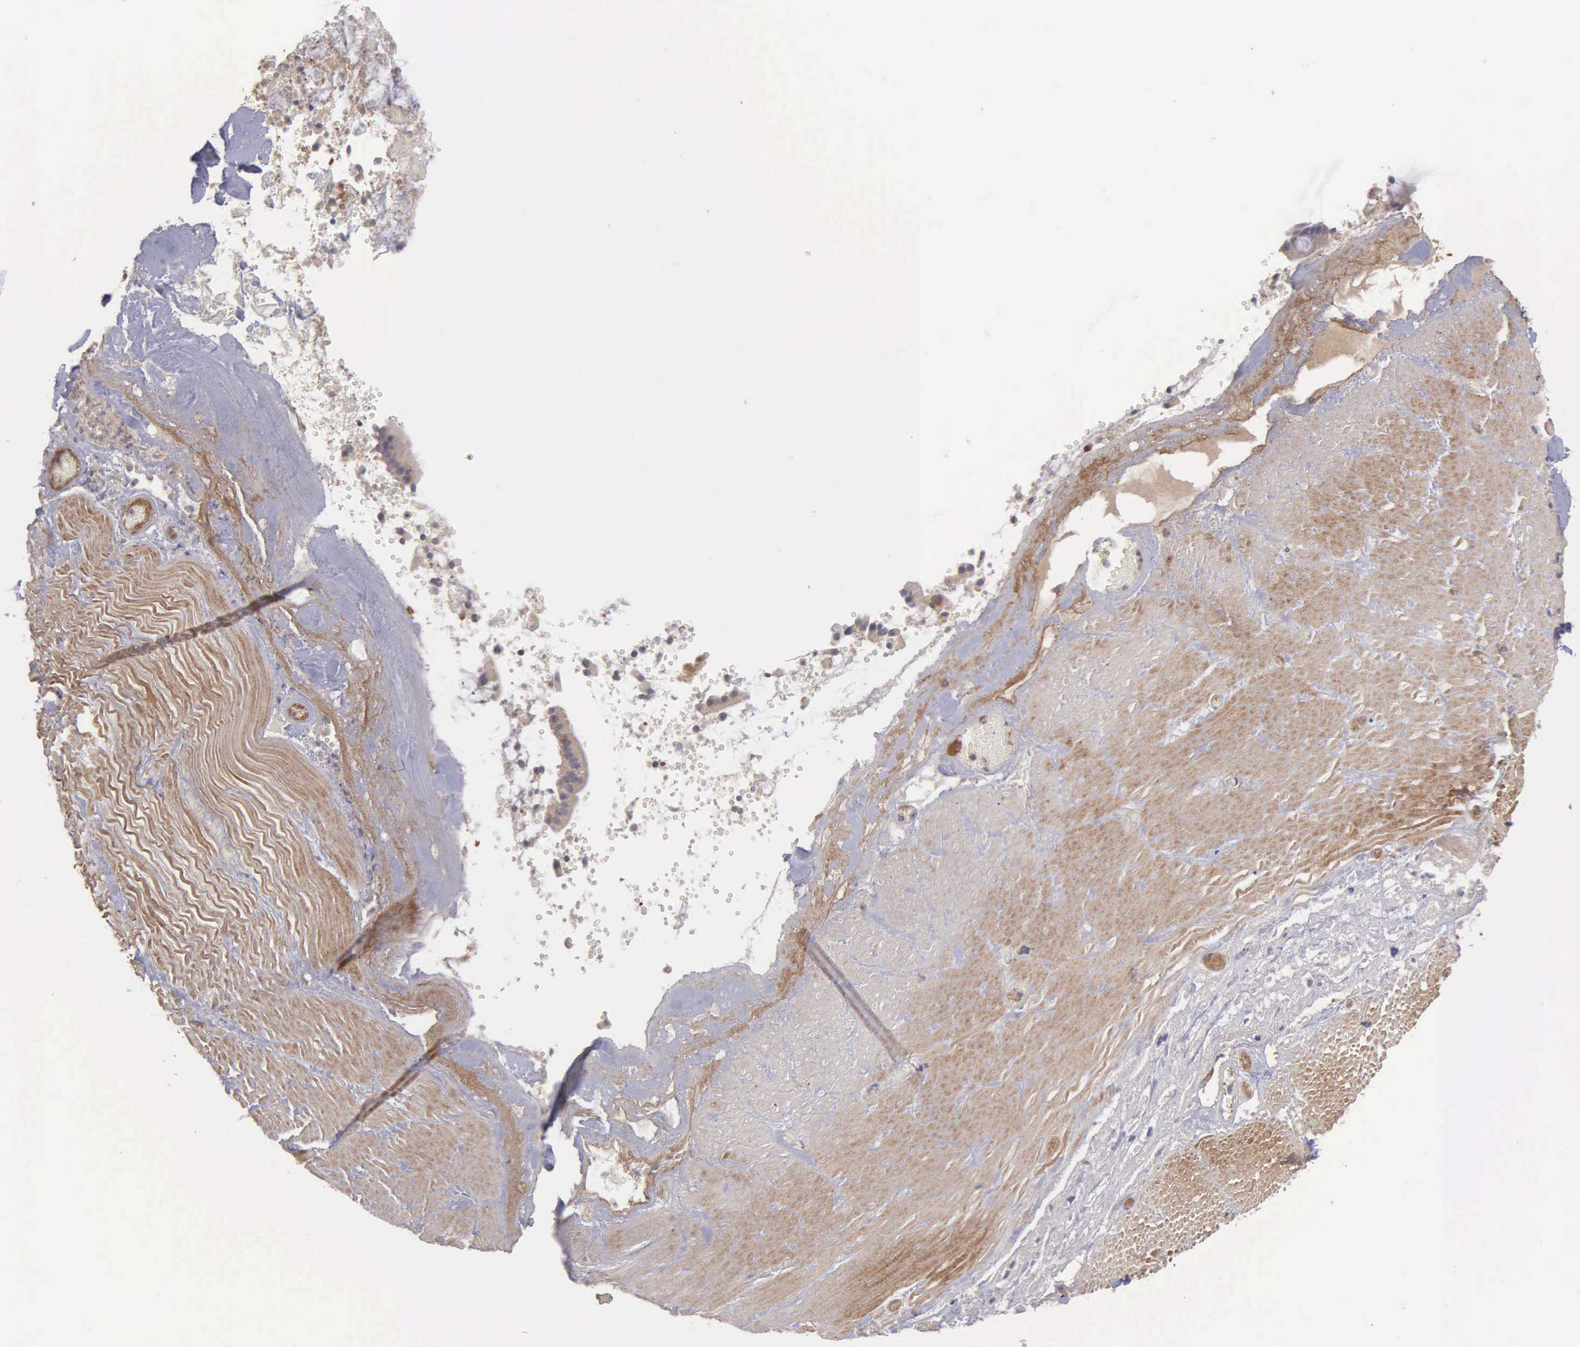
{"staining": {"intensity": "moderate", "quantity": ">75%", "location": "cytoplasmic/membranous"}, "tissue": "smooth muscle", "cell_type": "Smooth muscle cells", "image_type": "normal", "snomed": [{"axis": "morphology", "description": "Normal tissue, NOS"}, {"axis": "topography", "description": "Duodenum"}], "caption": "Immunohistochemical staining of benign human smooth muscle reveals moderate cytoplasmic/membranous protein positivity in approximately >75% of smooth muscle cells. (DAB IHC with brightfield microscopy, high magnification).", "gene": "RTL10", "patient": {"sex": "male", "age": 63}}